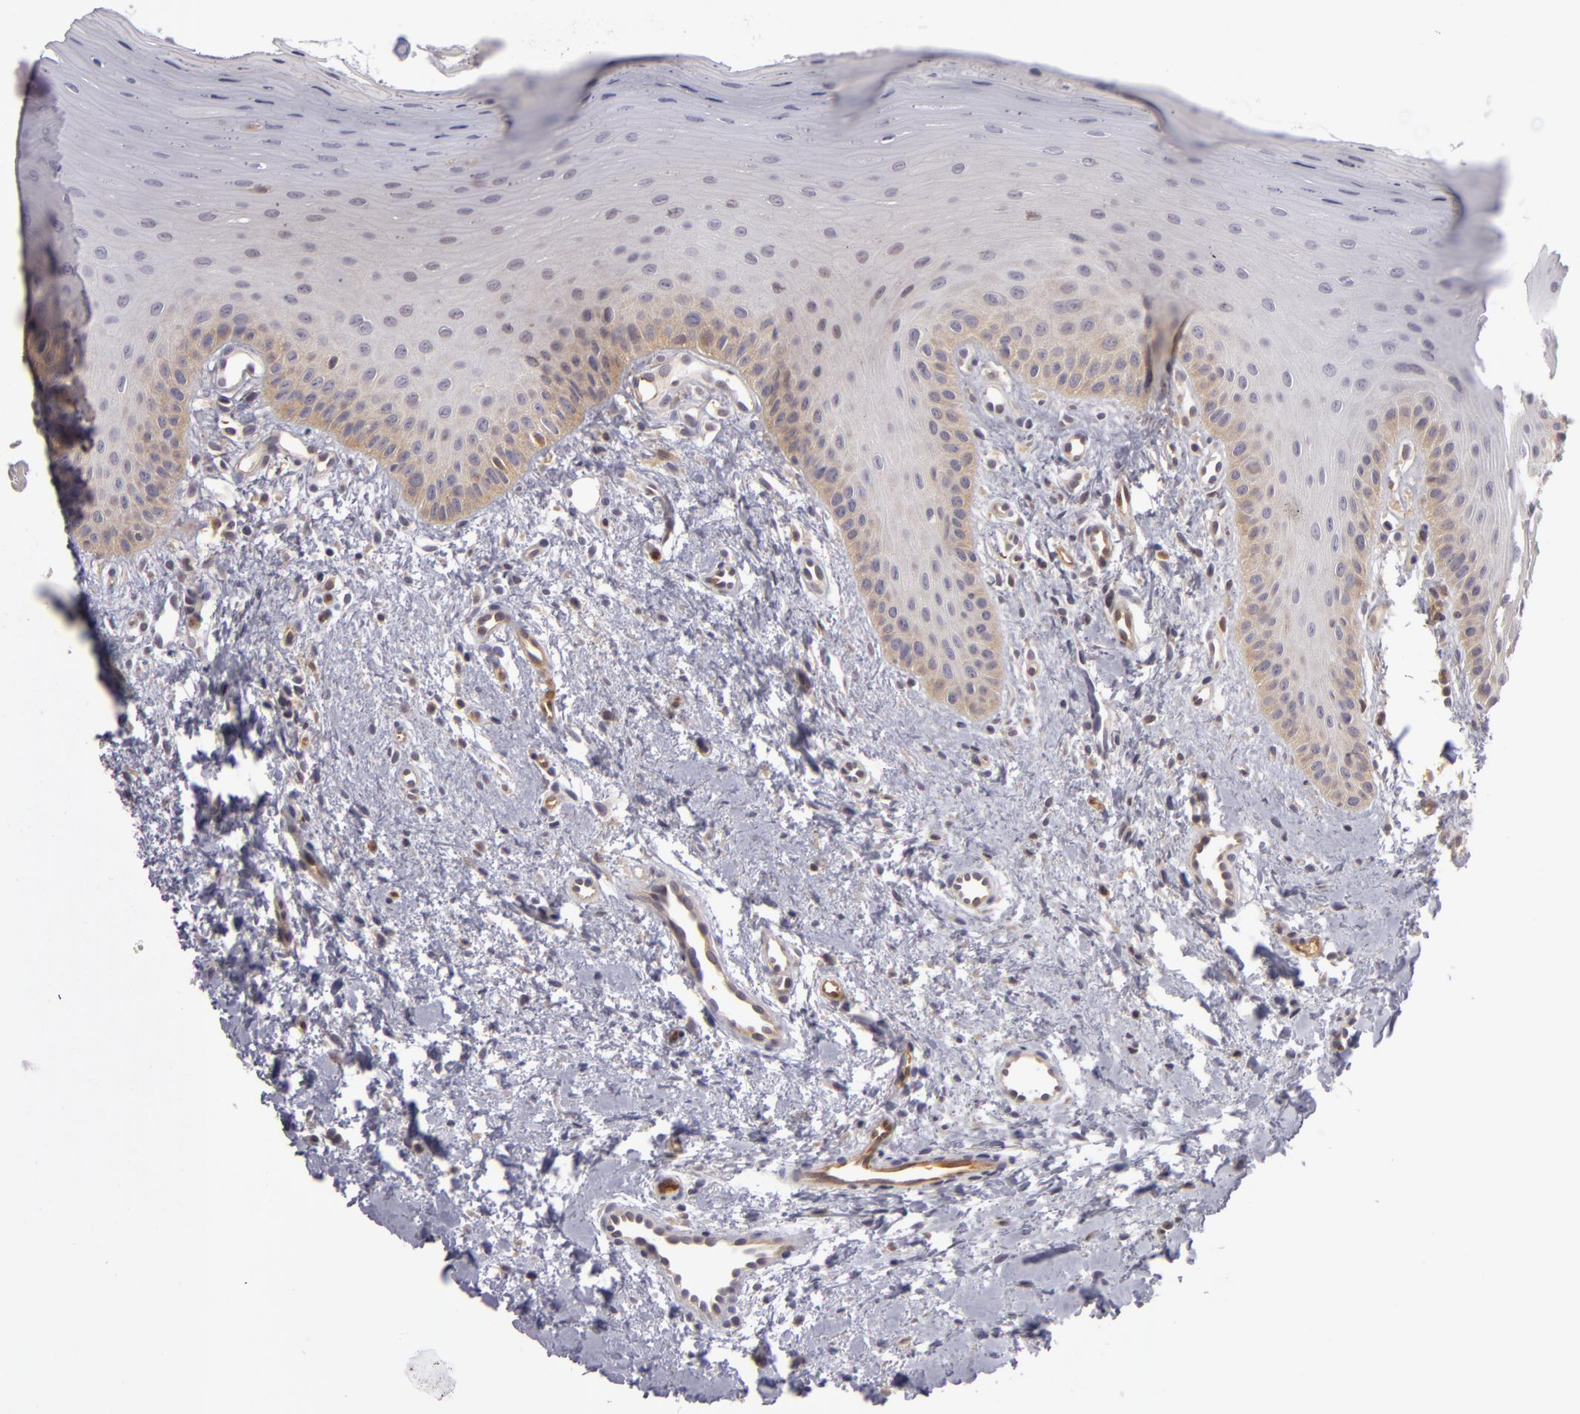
{"staining": {"intensity": "weak", "quantity": "<25%", "location": "cytoplasmic/membranous"}, "tissue": "oral mucosa", "cell_type": "Squamous epithelial cells", "image_type": "normal", "snomed": [{"axis": "morphology", "description": "Normal tissue, NOS"}, {"axis": "topography", "description": "Oral tissue"}], "caption": "IHC photomicrograph of unremarkable oral mucosa: oral mucosa stained with DAB (3,3'-diaminobenzidine) exhibits no significant protein expression in squamous epithelial cells.", "gene": "ZNF229", "patient": {"sex": "female", "age": 23}}